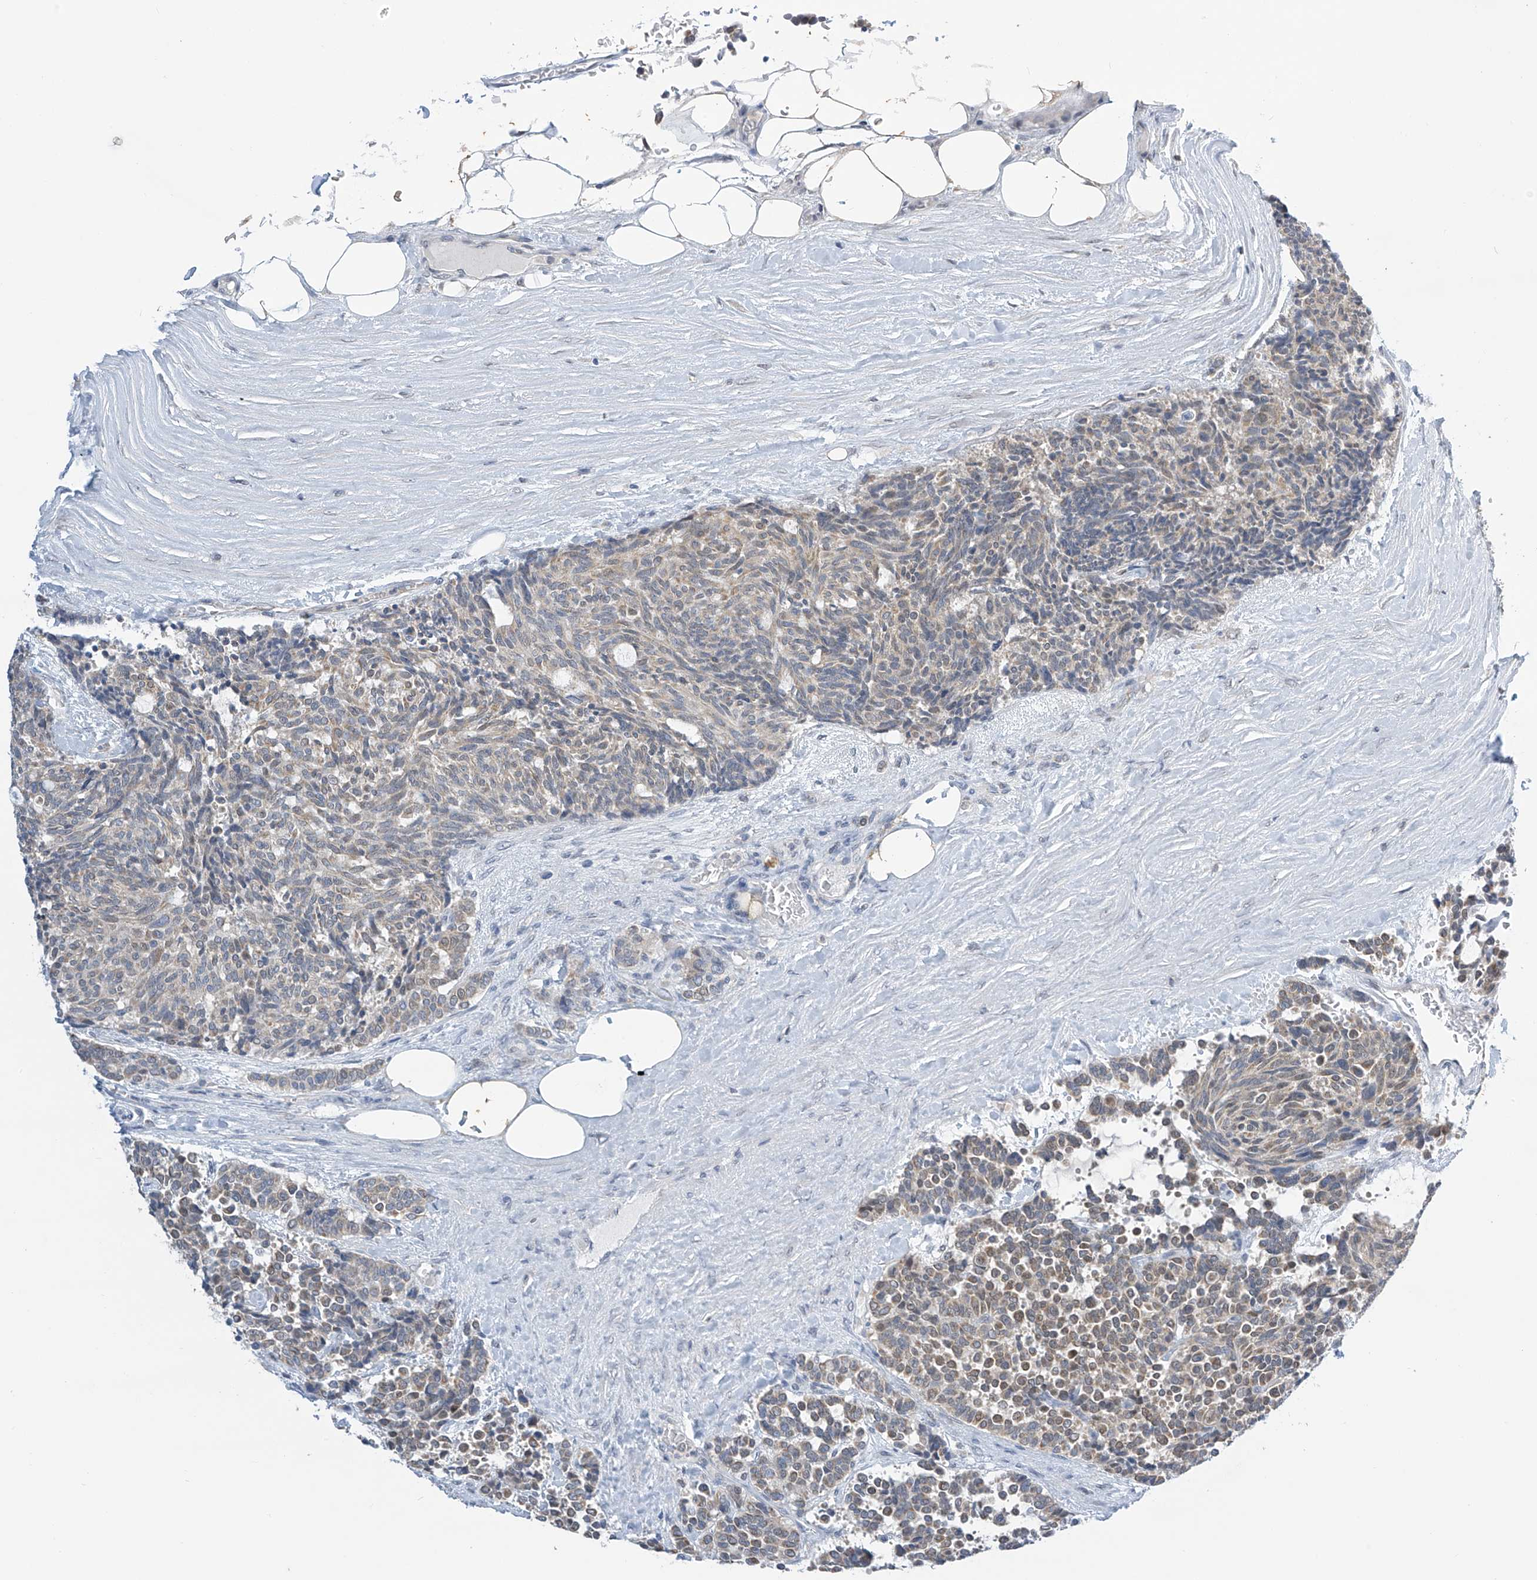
{"staining": {"intensity": "weak", "quantity": "<25%", "location": "cytoplasmic/membranous"}, "tissue": "carcinoid", "cell_type": "Tumor cells", "image_type": "cancer", "snomed": [{"axis": "morphology", "description": "Carcinoid, malignant, NOS"}, {"axis": "topography", "description": "Pancreas"}], "caption": "A micrograph of human carcinoid is negative for staining in tumor cells.", "gene": "APLF", "patient": {"sex": "female", "age": 54}}